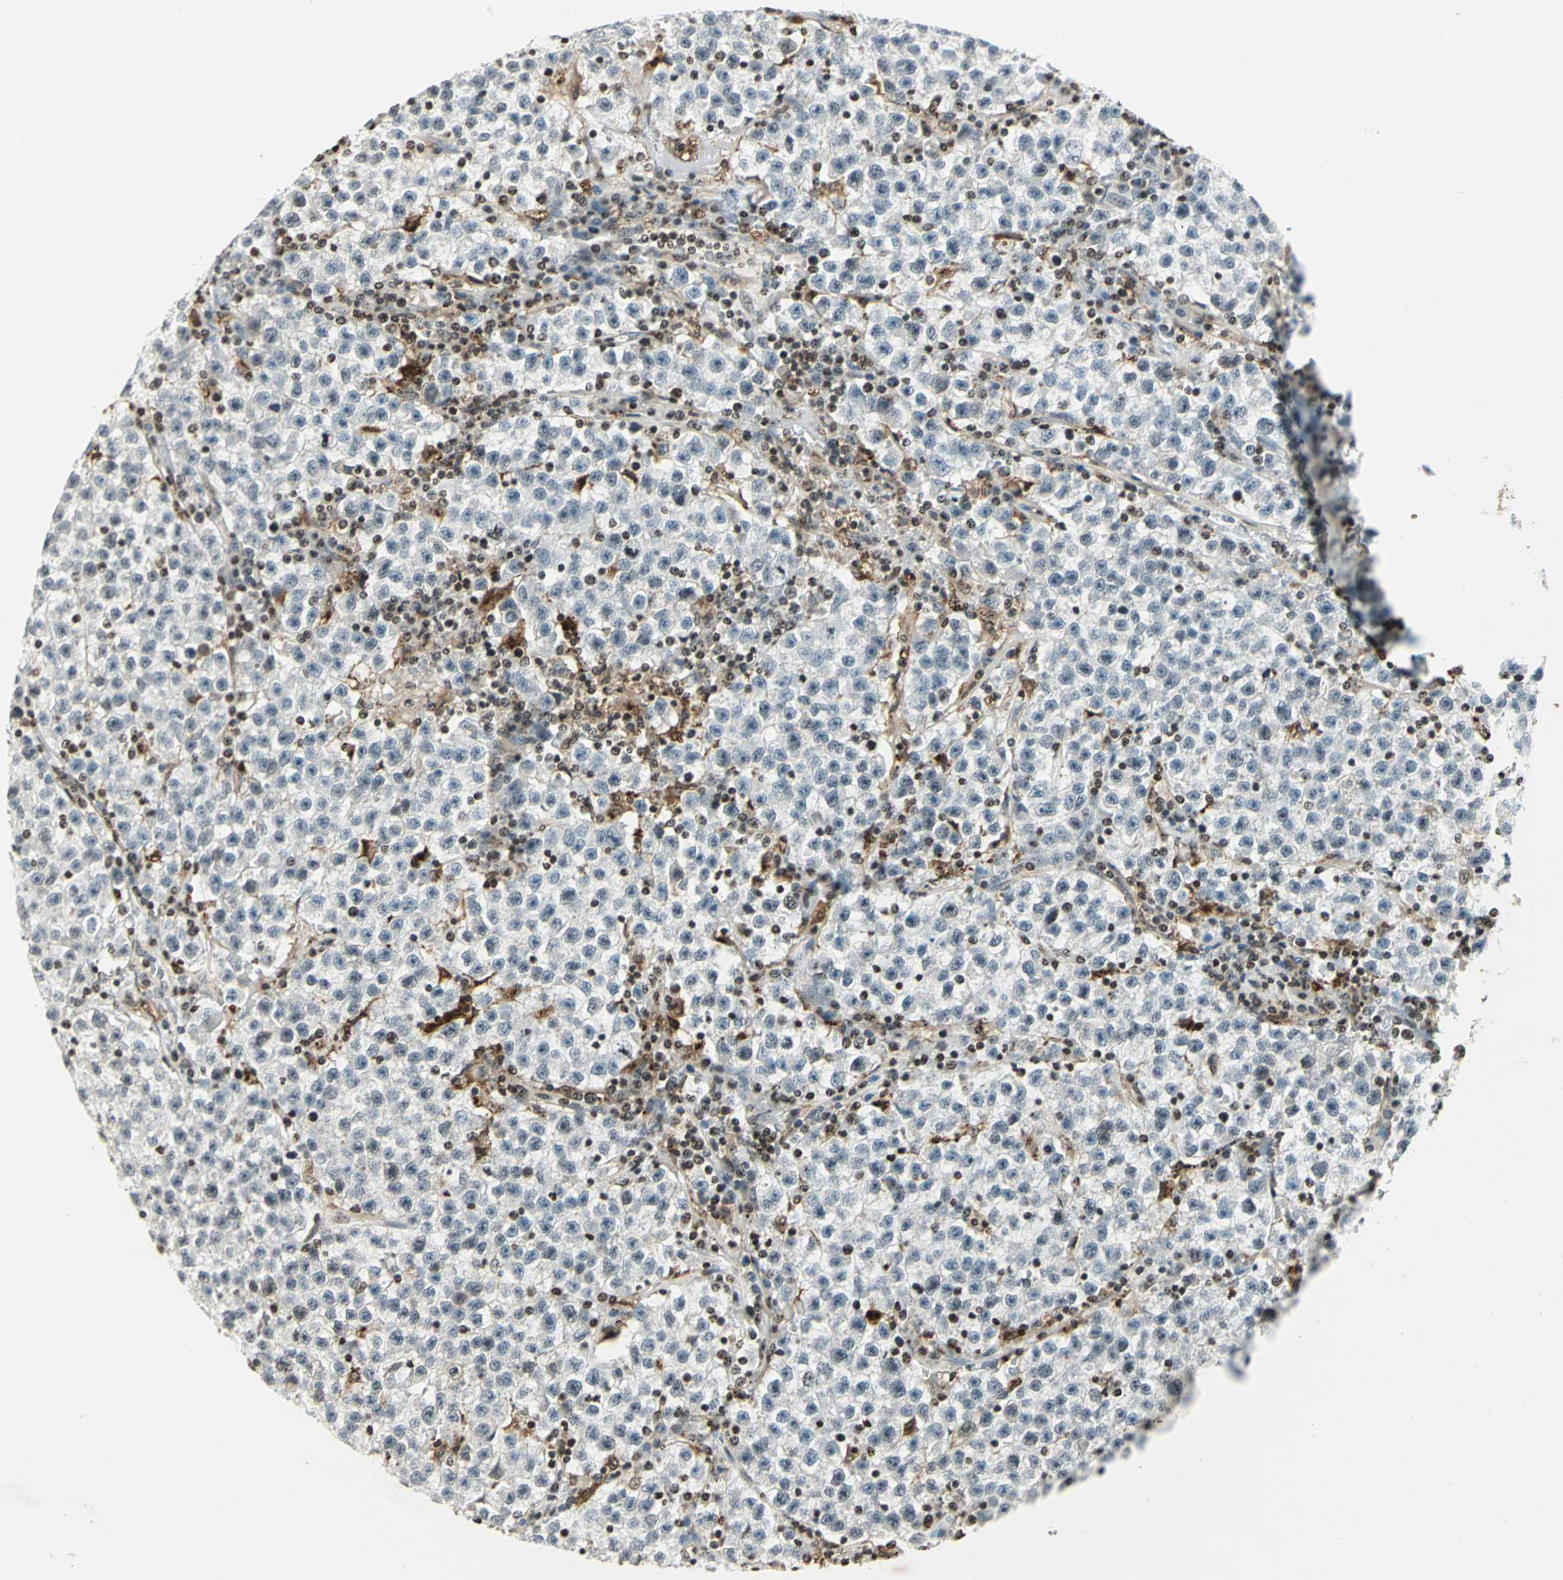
{"staining": {"intensity": "negative", "quantity": "none", "location": "none"}, "tissue": "testis cancer", "cell_type": "Tumor cells", "image_type": "cancer", "snomed": [{"axis": "morphology", "description": "Seminoma, NOS"}, {"axis": "topography", "description": "Testis"}], "caption": "Immunohistochemistry photomicrograph of testis cancer (seminoma) stained for a protein (brown), which reveals no staining in tumor cells.", "gene": "LGALS3", "patient": {"sex": "male", "age": 22}}